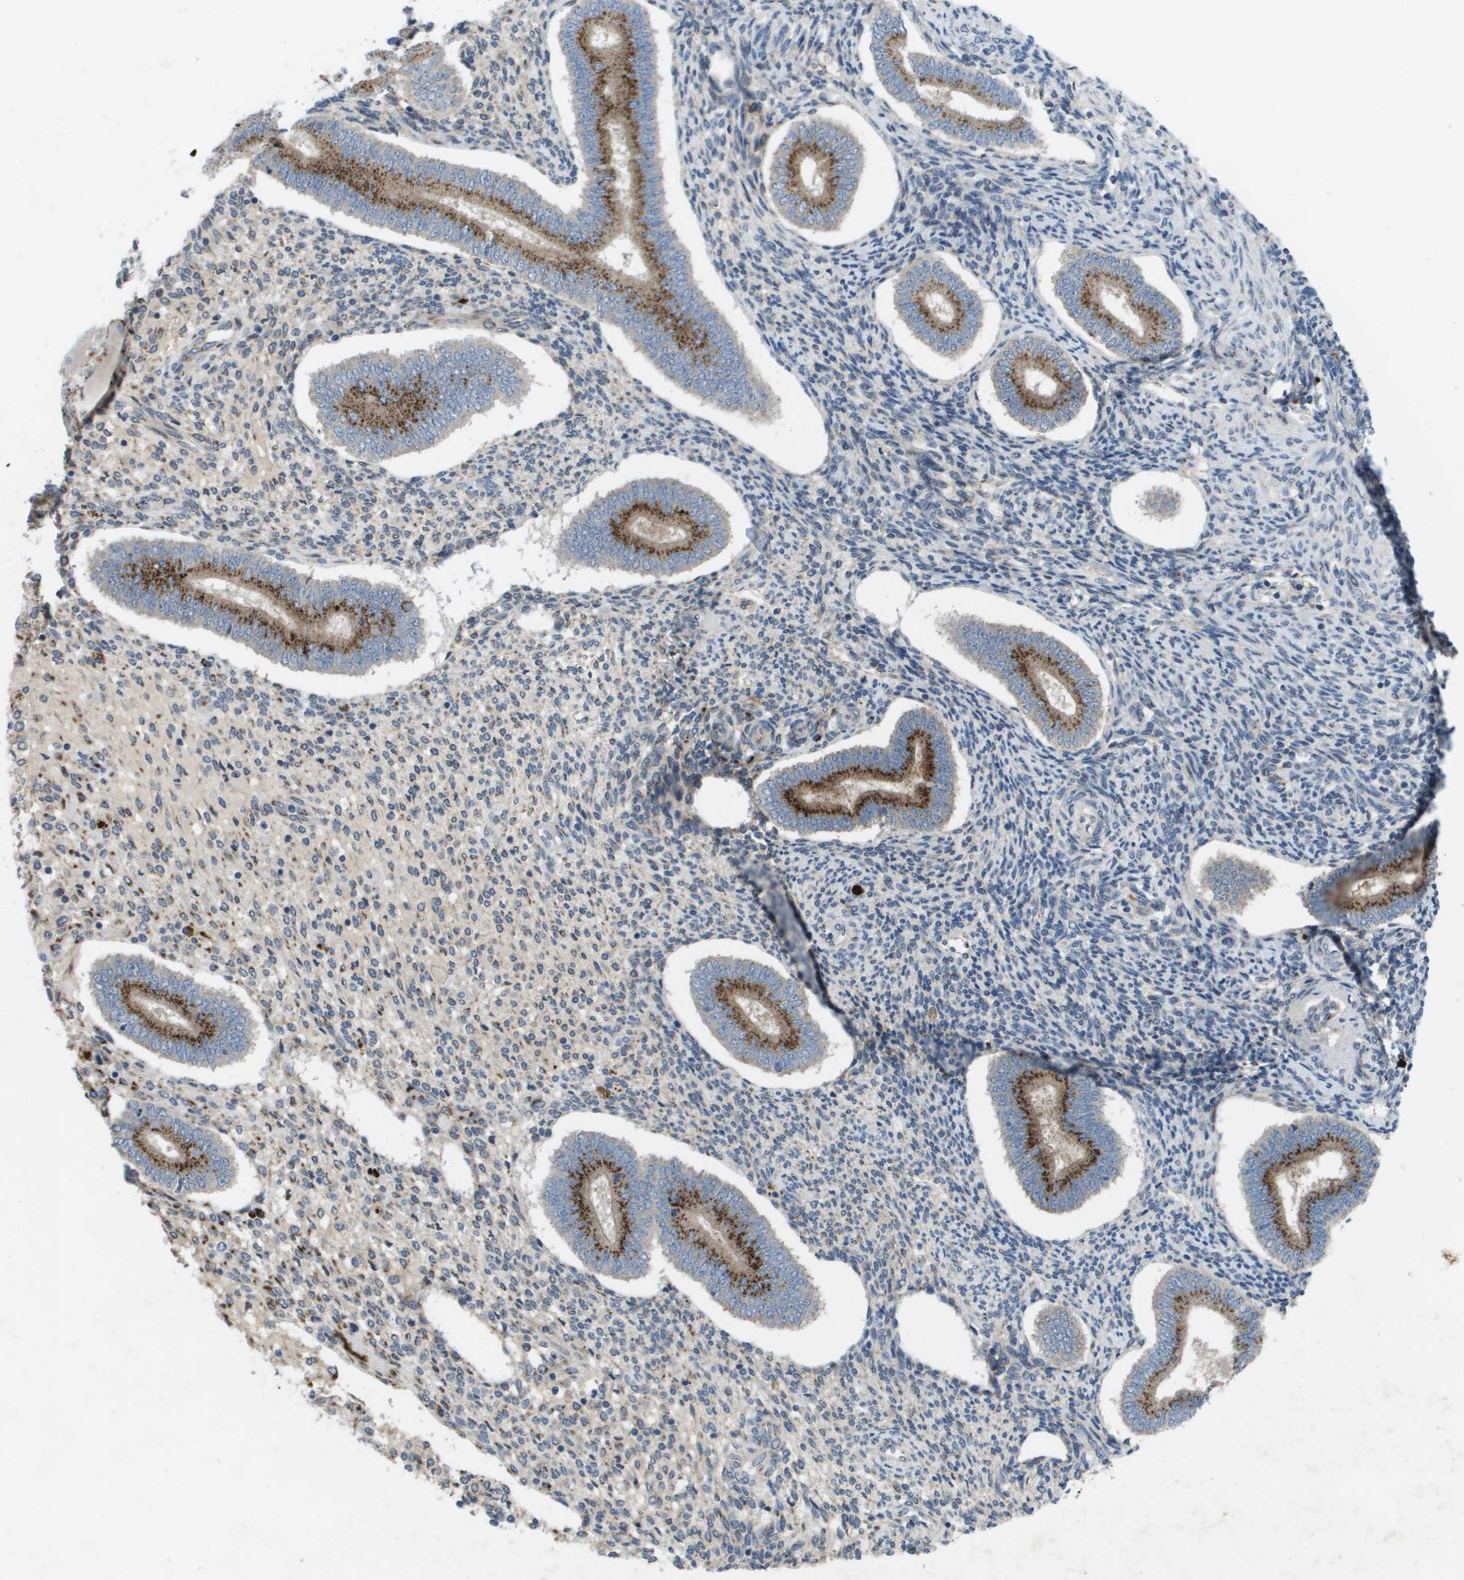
{"staining": {"intensity": "moderate", "quantity": "25%-75%", "location": "cytoplasmic/membranous"}, "tissue": "endometrium", "cell_type": "Cells in endometrial stroma", "image_type": "normal", "snomed": [{"axis": "morphology", "description": "Normal tissue, NOS"}, {"axis": "topography", "description": "Endometrium"}], "caption": "This photomicrograph reveals normal endometrium stained with immunohistochemistry to label a protein in brown. The cytoplasmic/membranous of cells in endometrial stroma show moderate positivity for the protein. Nuclei are counter-stained blue.", "gene": "QSOX2", "patient": {"sex": "female", "age": 42}}